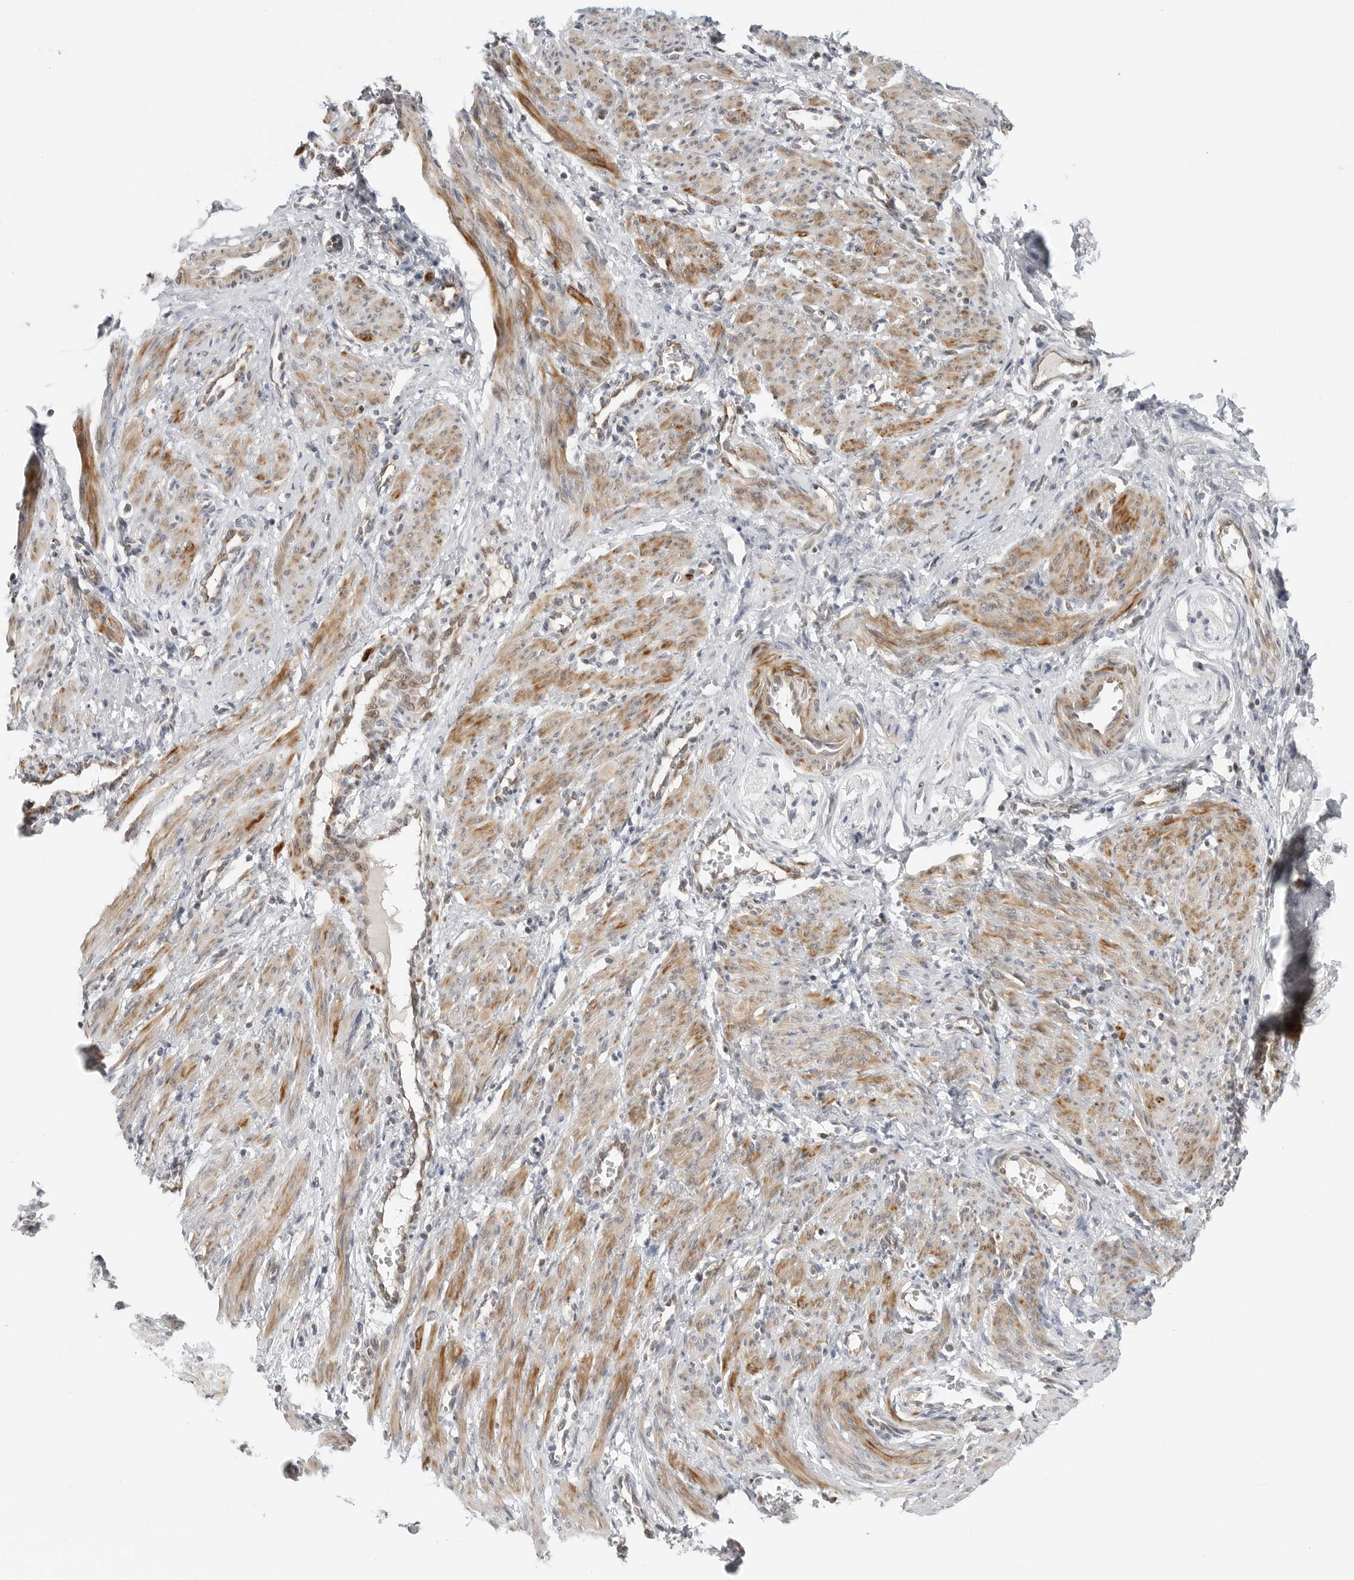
{"staining": {"intensity": "moderate", "quantity": ">75%", "location": "cytoplasmic/membranous"}, "tissue": "smooth muscle", "cell_type": "Smooth muscle cells", "image_type": "normal", "snomed": [{"axis": "morphology", "description": "Normal tissue, NOS"}, {"axis": "topography", "description": "Endometrium"}], "caption": "Smooth muscle stained with IHC shows moderate cytoplasmic/membranous positivity in about >75% of smooth muscle cells. Nuclei are stained in blue.", "gene": "PEX2", "patient": {"sex": "female", "age": 33}}